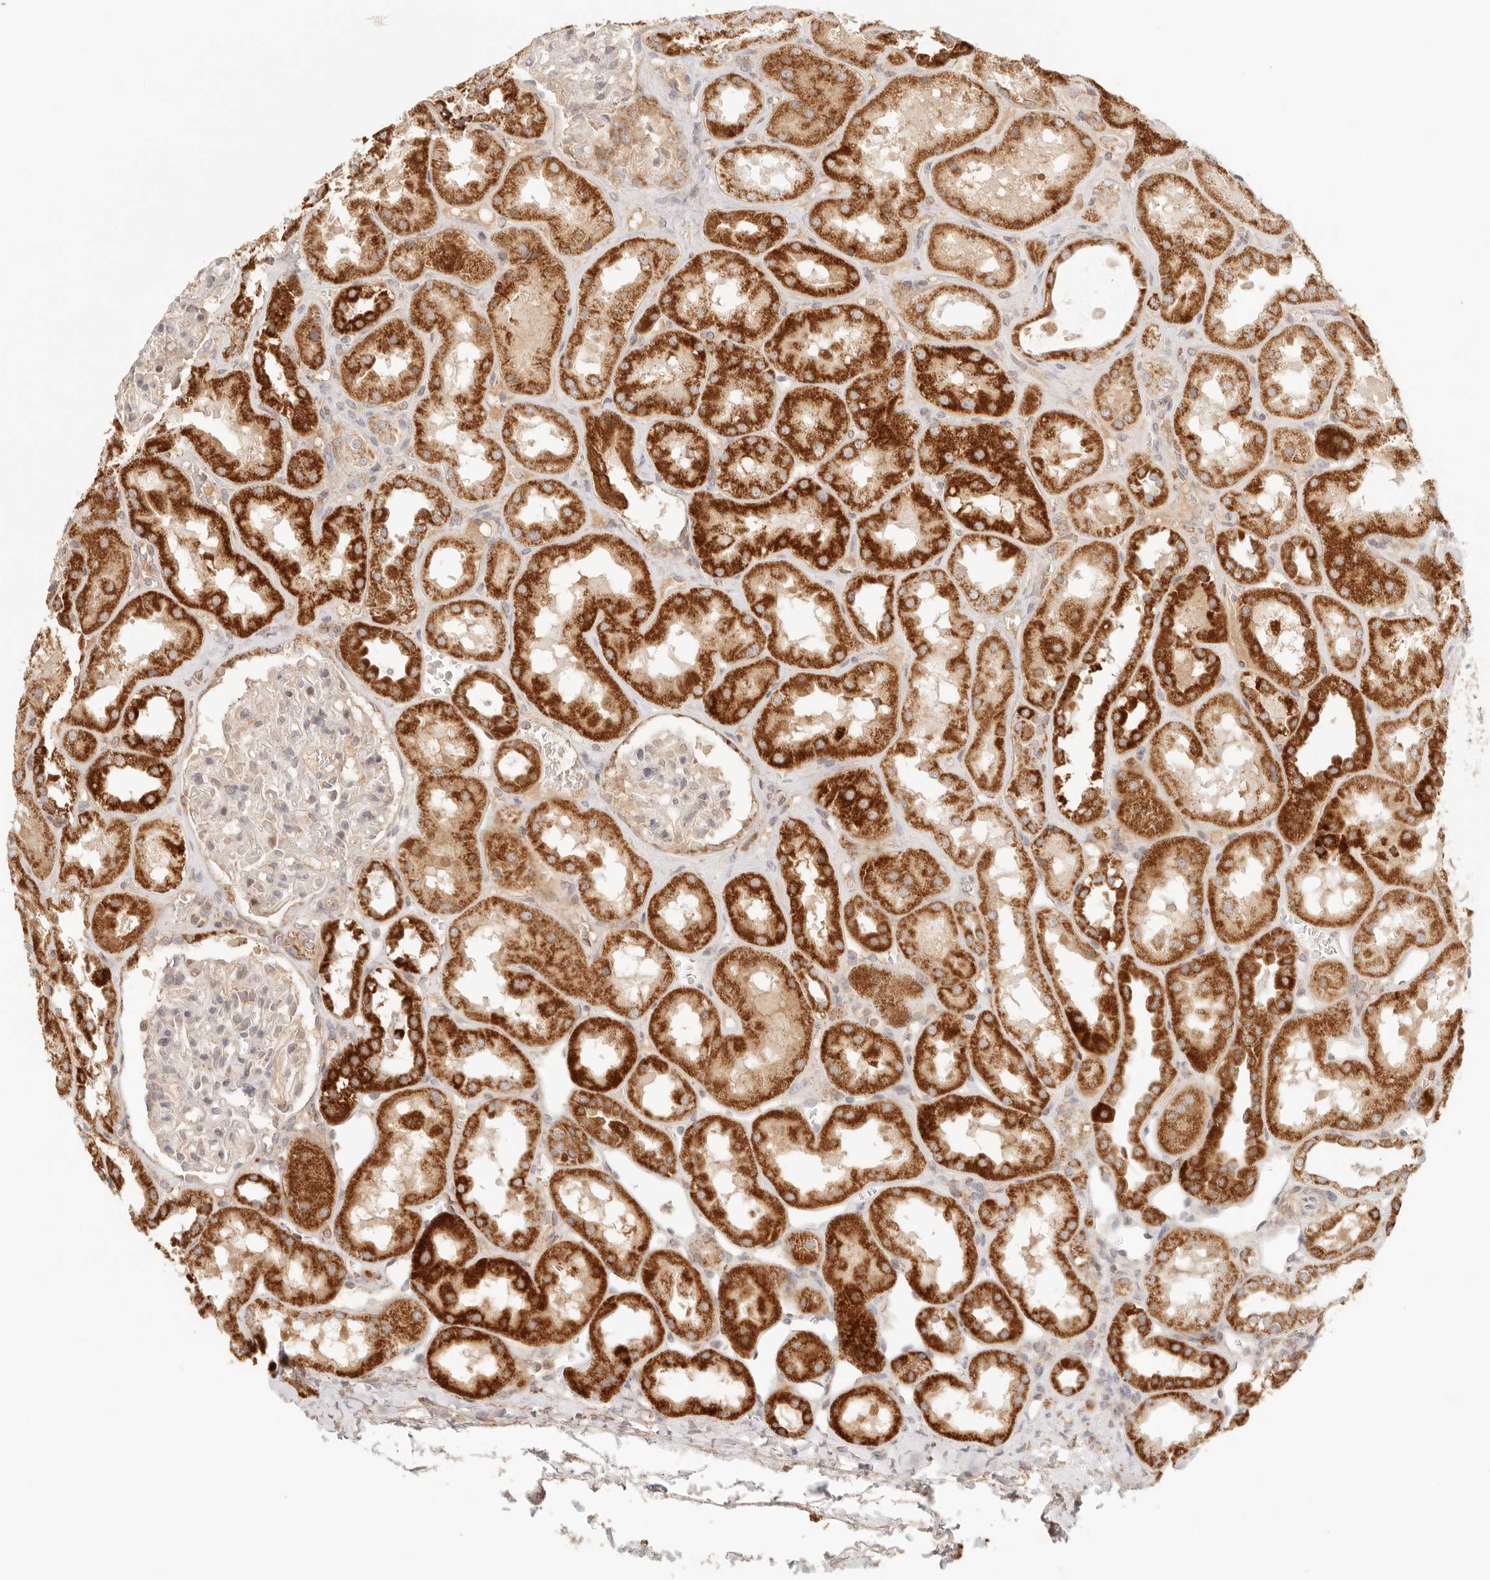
{"staining": {"intensity": "negative", "quantity": "none", "location": "none"}, "tissue": "kidney", "cell_type": "Cells in glomeruli", "image_type": "normal", "snomed": [{"axis": "morphology", "description": "Normal tissue, NOS"}, {"axis": "topography", "description": "Kidney"}], "caption": "Cells in glomeruli are negative for protein expression in benign human kidney.", "gene": "COA6", "patient": {"sex": "male", "age": 70}}